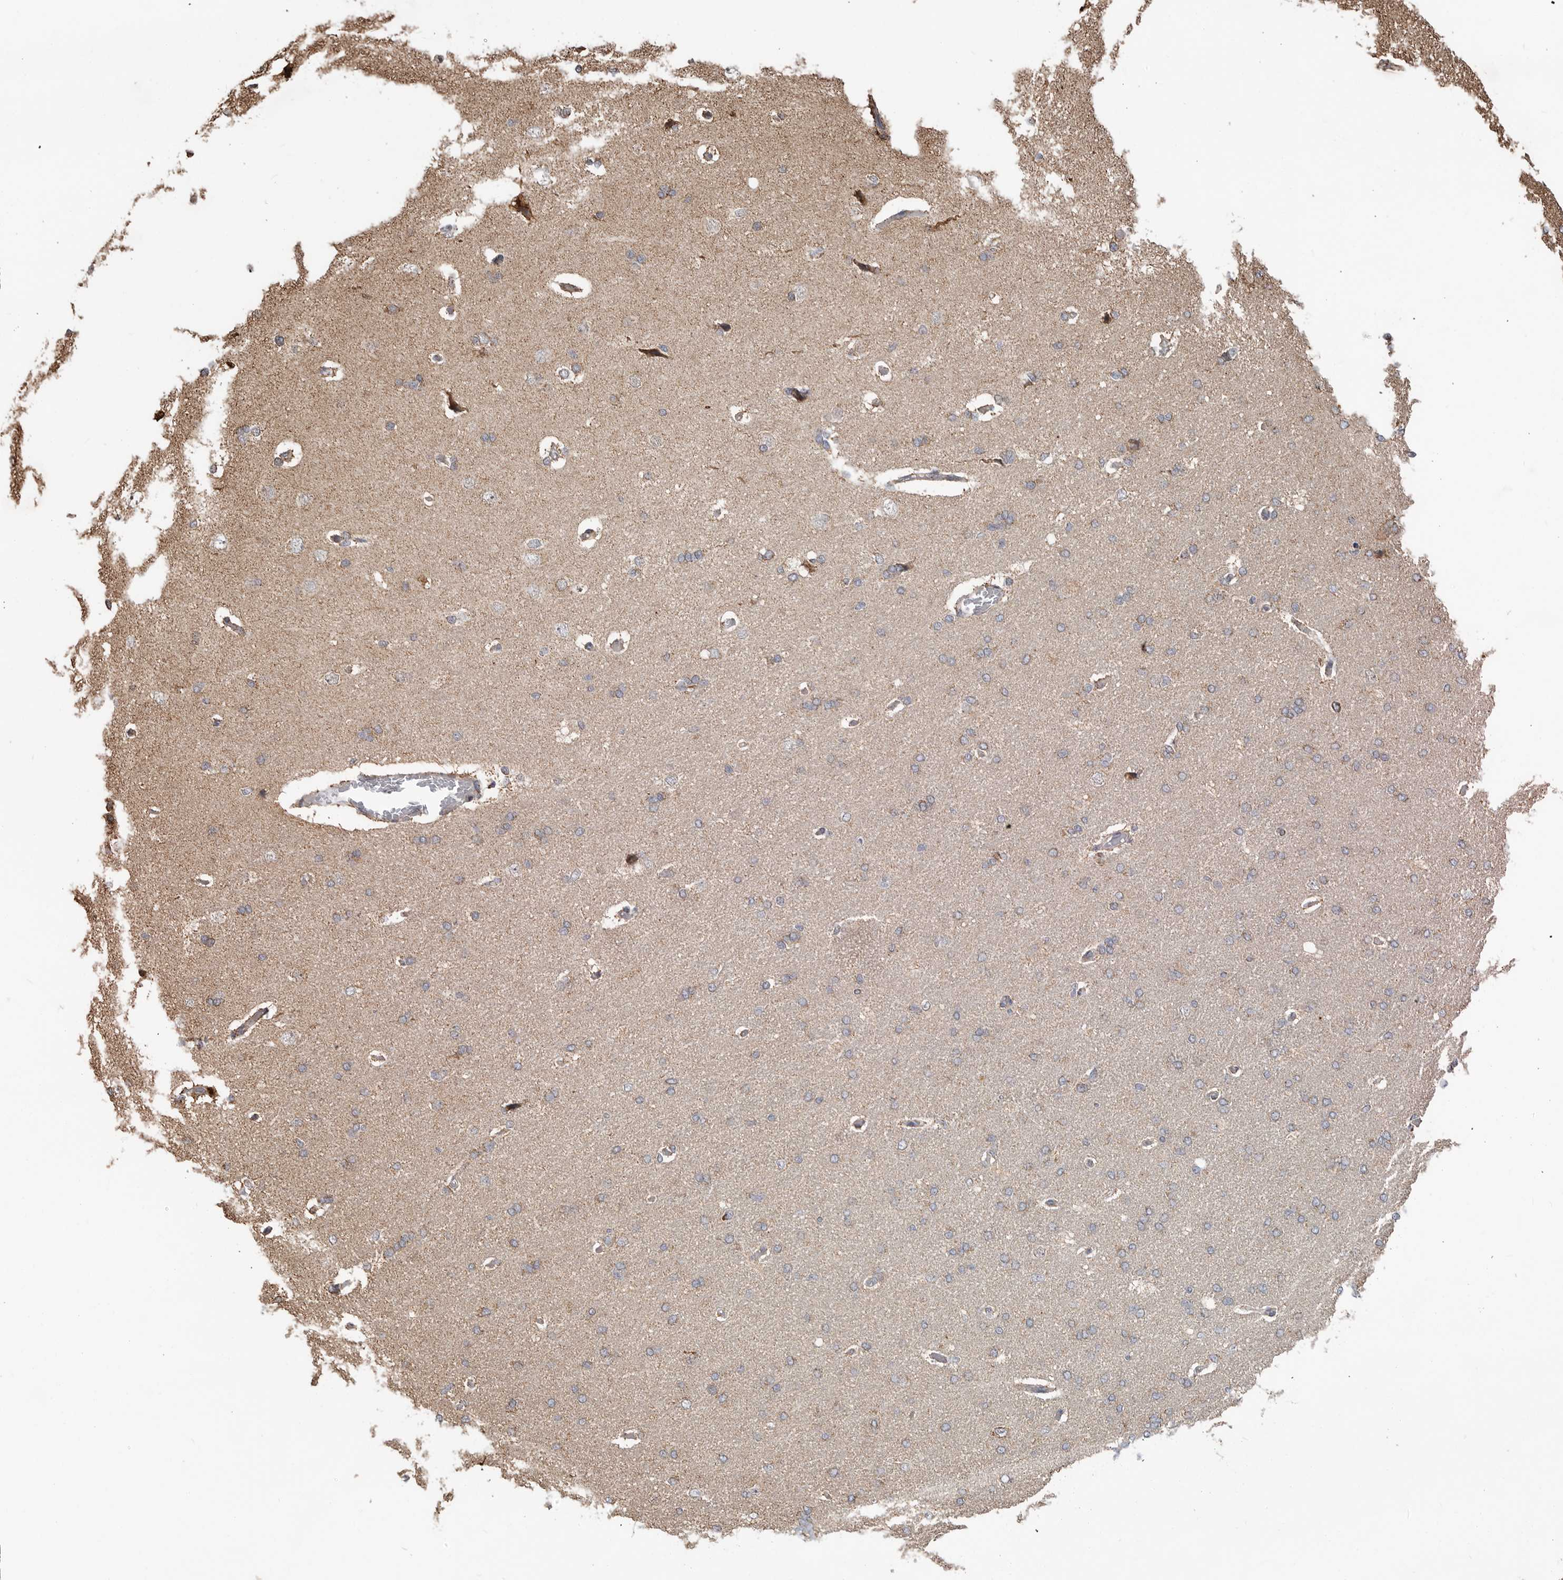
{"staining": {"intensity": "negative", "quantity": "none", "location": "none"}, "tissue": "cerebral cortex", "cell_type": "Endothelial cells", "image_type": "normal", "snomed": [{"axis": "morphology", "description": "Normal tissue, NOS"}, {"axis": "topography", "description": "Cerebral cortex"}], "caption": "Immunohistochemistry micrograph of benign cerebral cortex: human cerebral cortex stained with DAB reveals no significant protein expression in endothelial cells.", "gene": "GCNT2", "patient": {"sex": "male", "age": 62}}